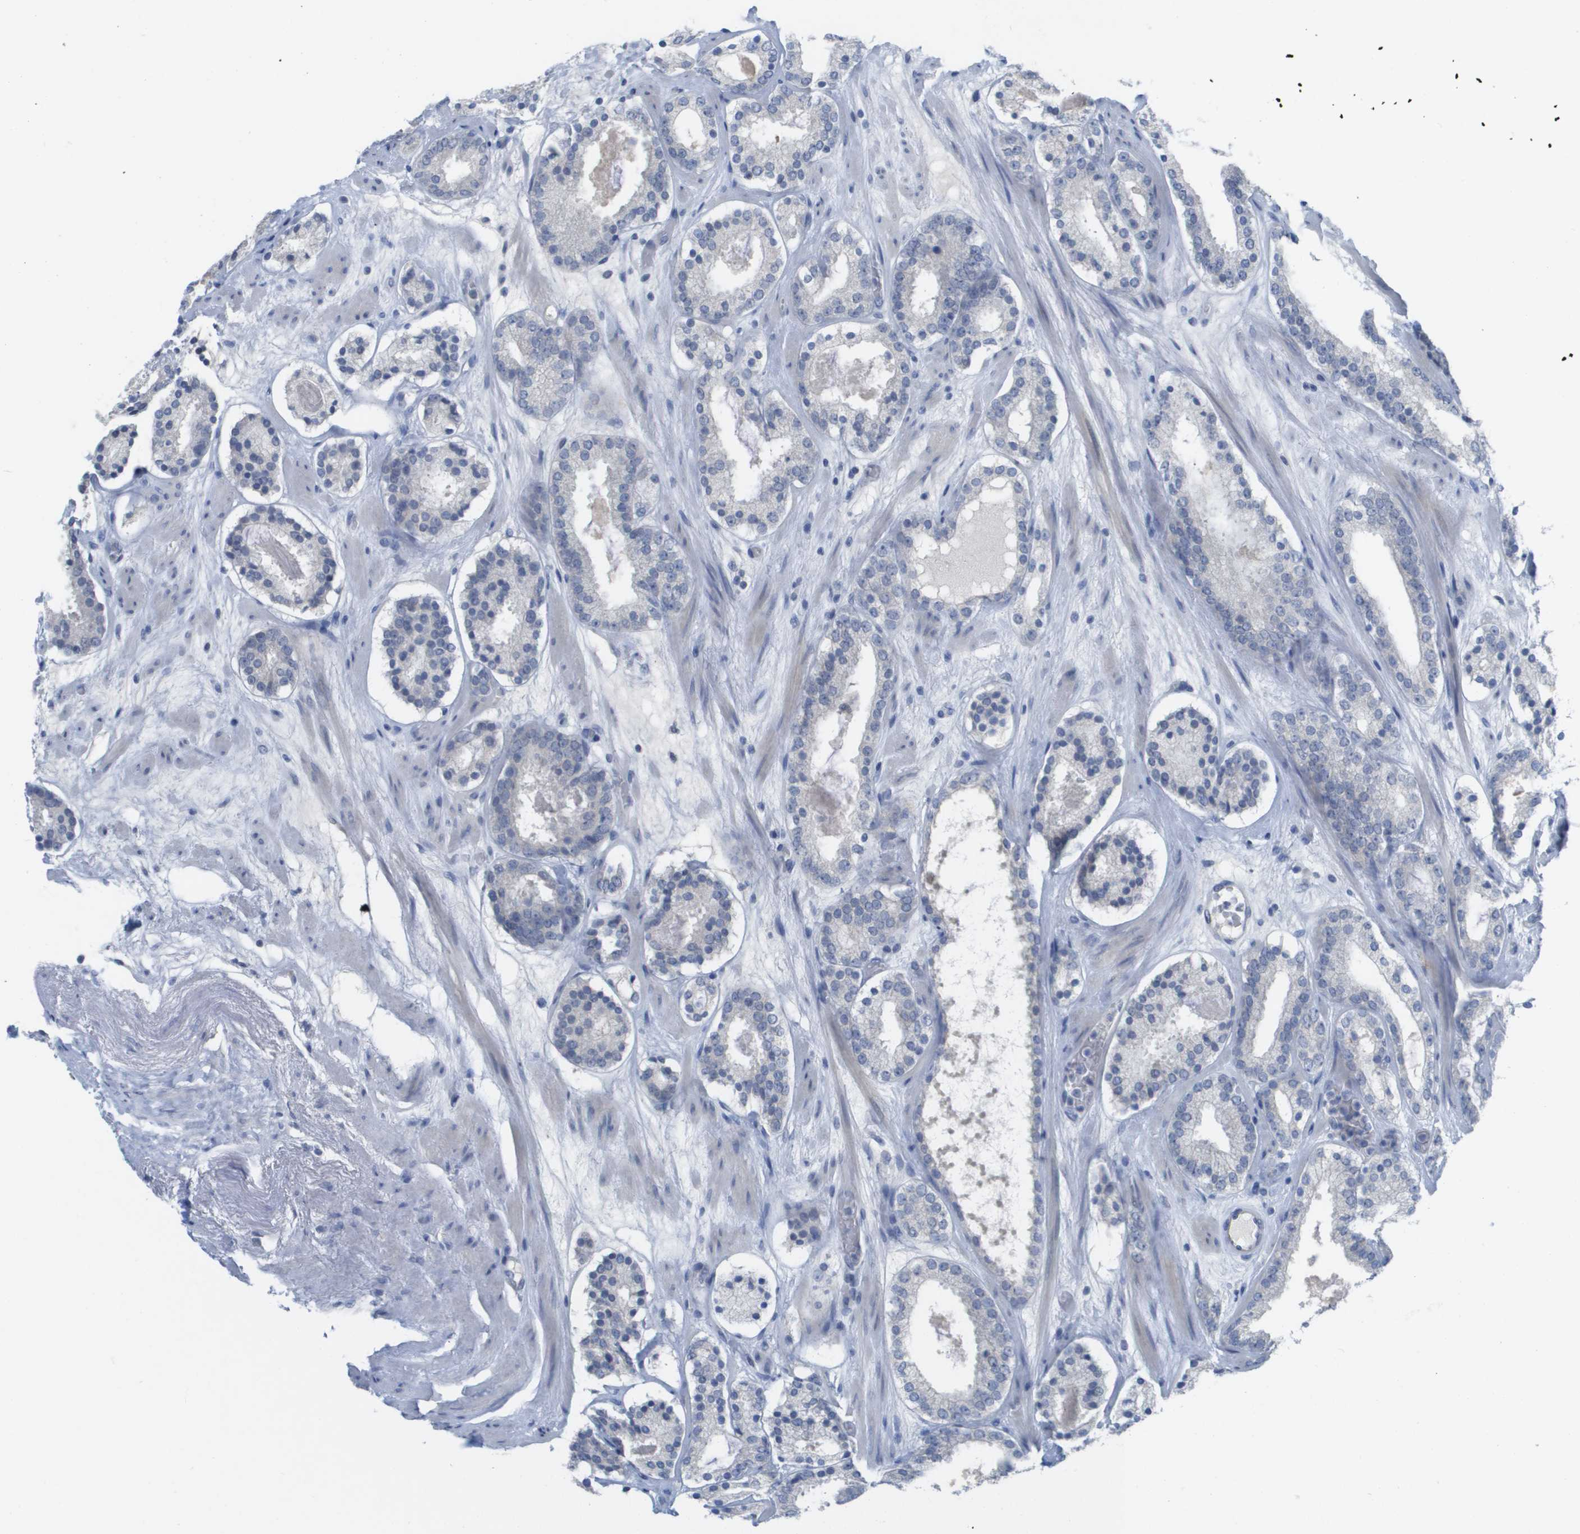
{"staining": {"intensity": "negative", "quantity": "none", "location": "none"}, "tissue": "prostate cancer", "cell_type": "Tumor cells", "image_type": "cancer", "snomed": [{"axis": "morphology", "description": "Adenocarcinoma, Low grade"}, {"axis": "topography", "description": "Prostate"}], "caption": "High magnification brightfield microscopy of prostate cancer stained with DAB (3,3'-diaminobenzidine) (brown) and counterstained with hematoxylin (blue): tumor cells show no significant expression.", "gene": "PDE4A", "patient": {"sex": "male", "age": 69}}